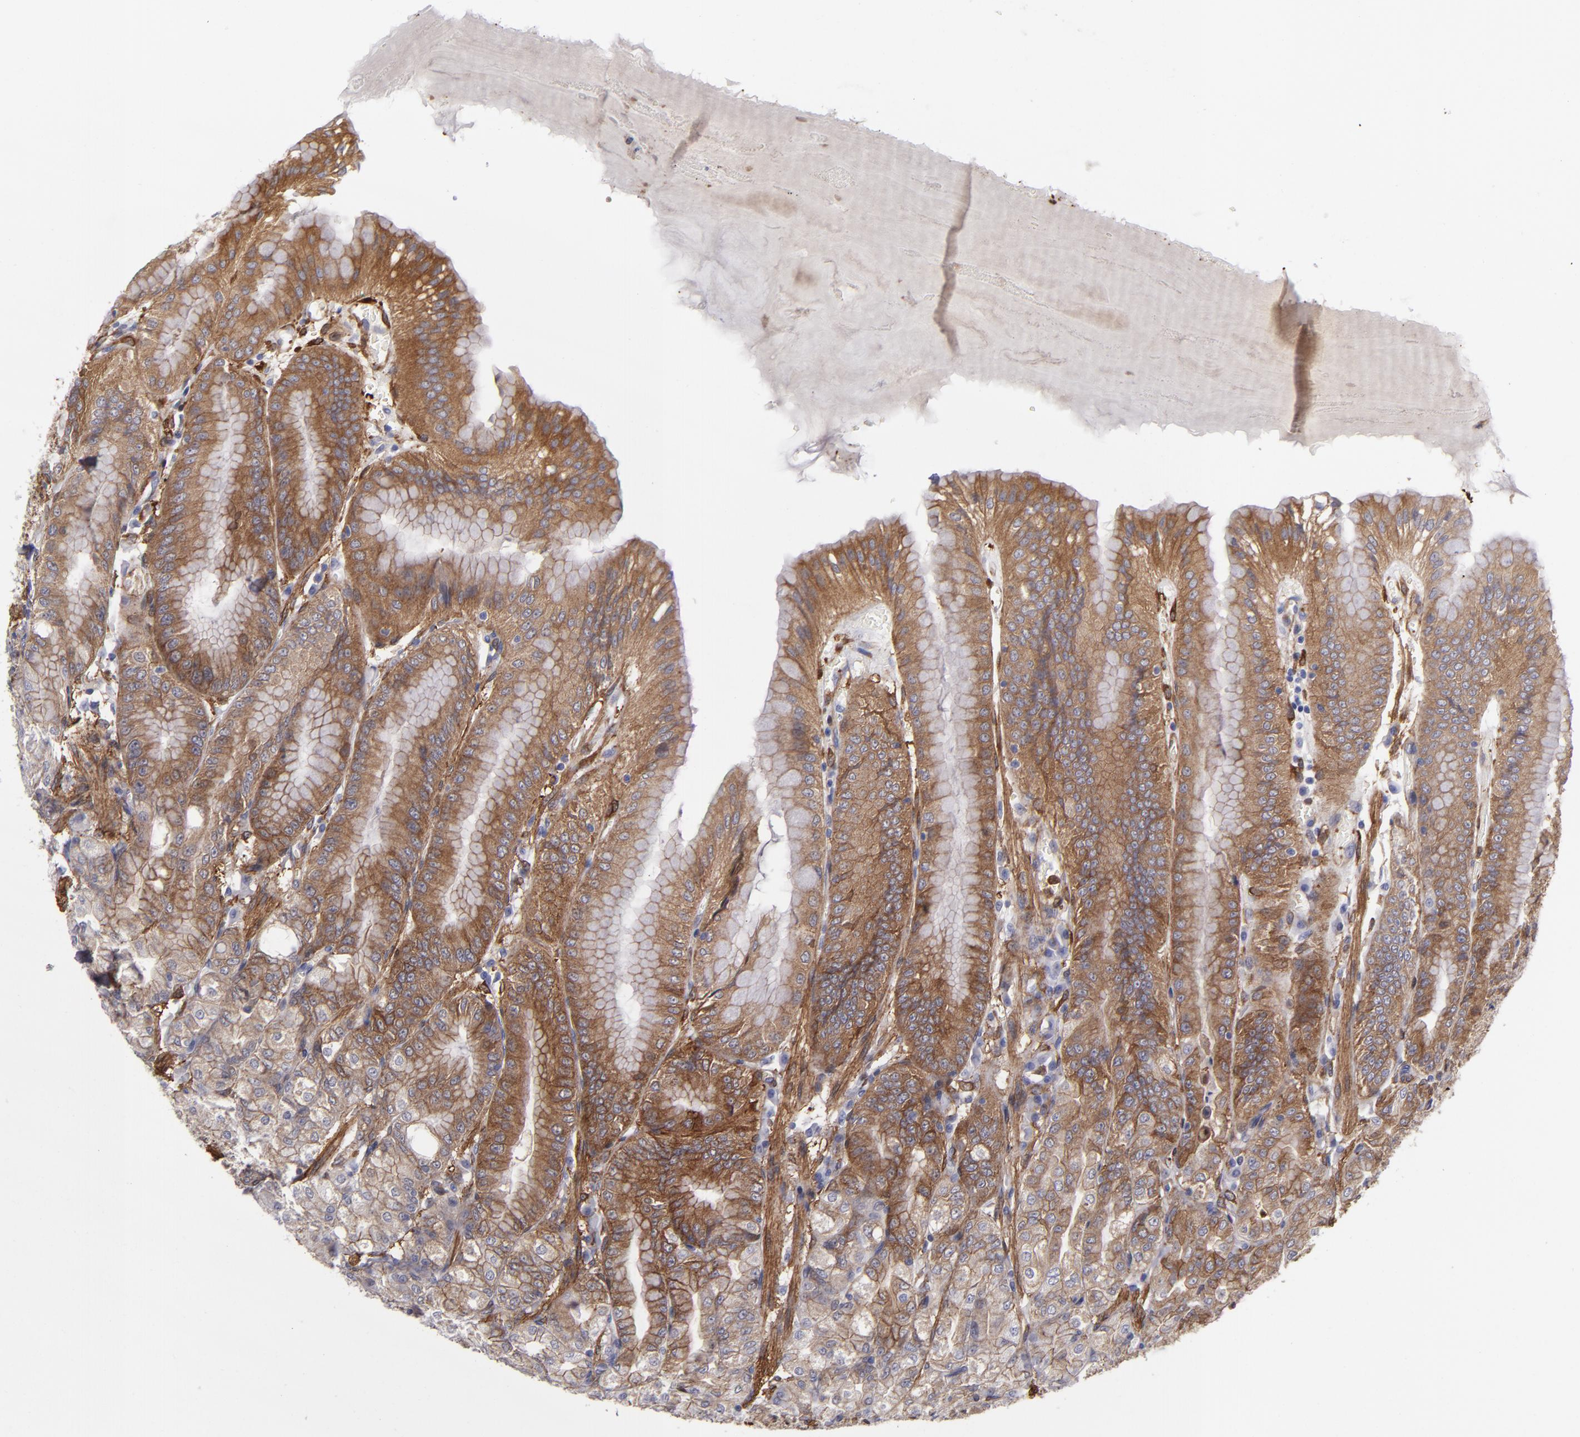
{"staining": {"intensity": "moderate", "quantity": ">75%", "location": "cytoplasmic/membranous"}, "tissue": "stomach", "cell_type": "Glandular cells", "image_type": "normal", "snomed": [{"axis": "morphology", "description": "Normal tissue, NOS"}, {"axis": "topography", "description": "Stomach, lower"}], "caption": "This image displays IHC staining of normal stomach, with medium moderate cytoplasmic/membranous staining in approximately >75% of glandular cells.", "gene": "VCL", "patient": {"sex": "male", "age": 71}}